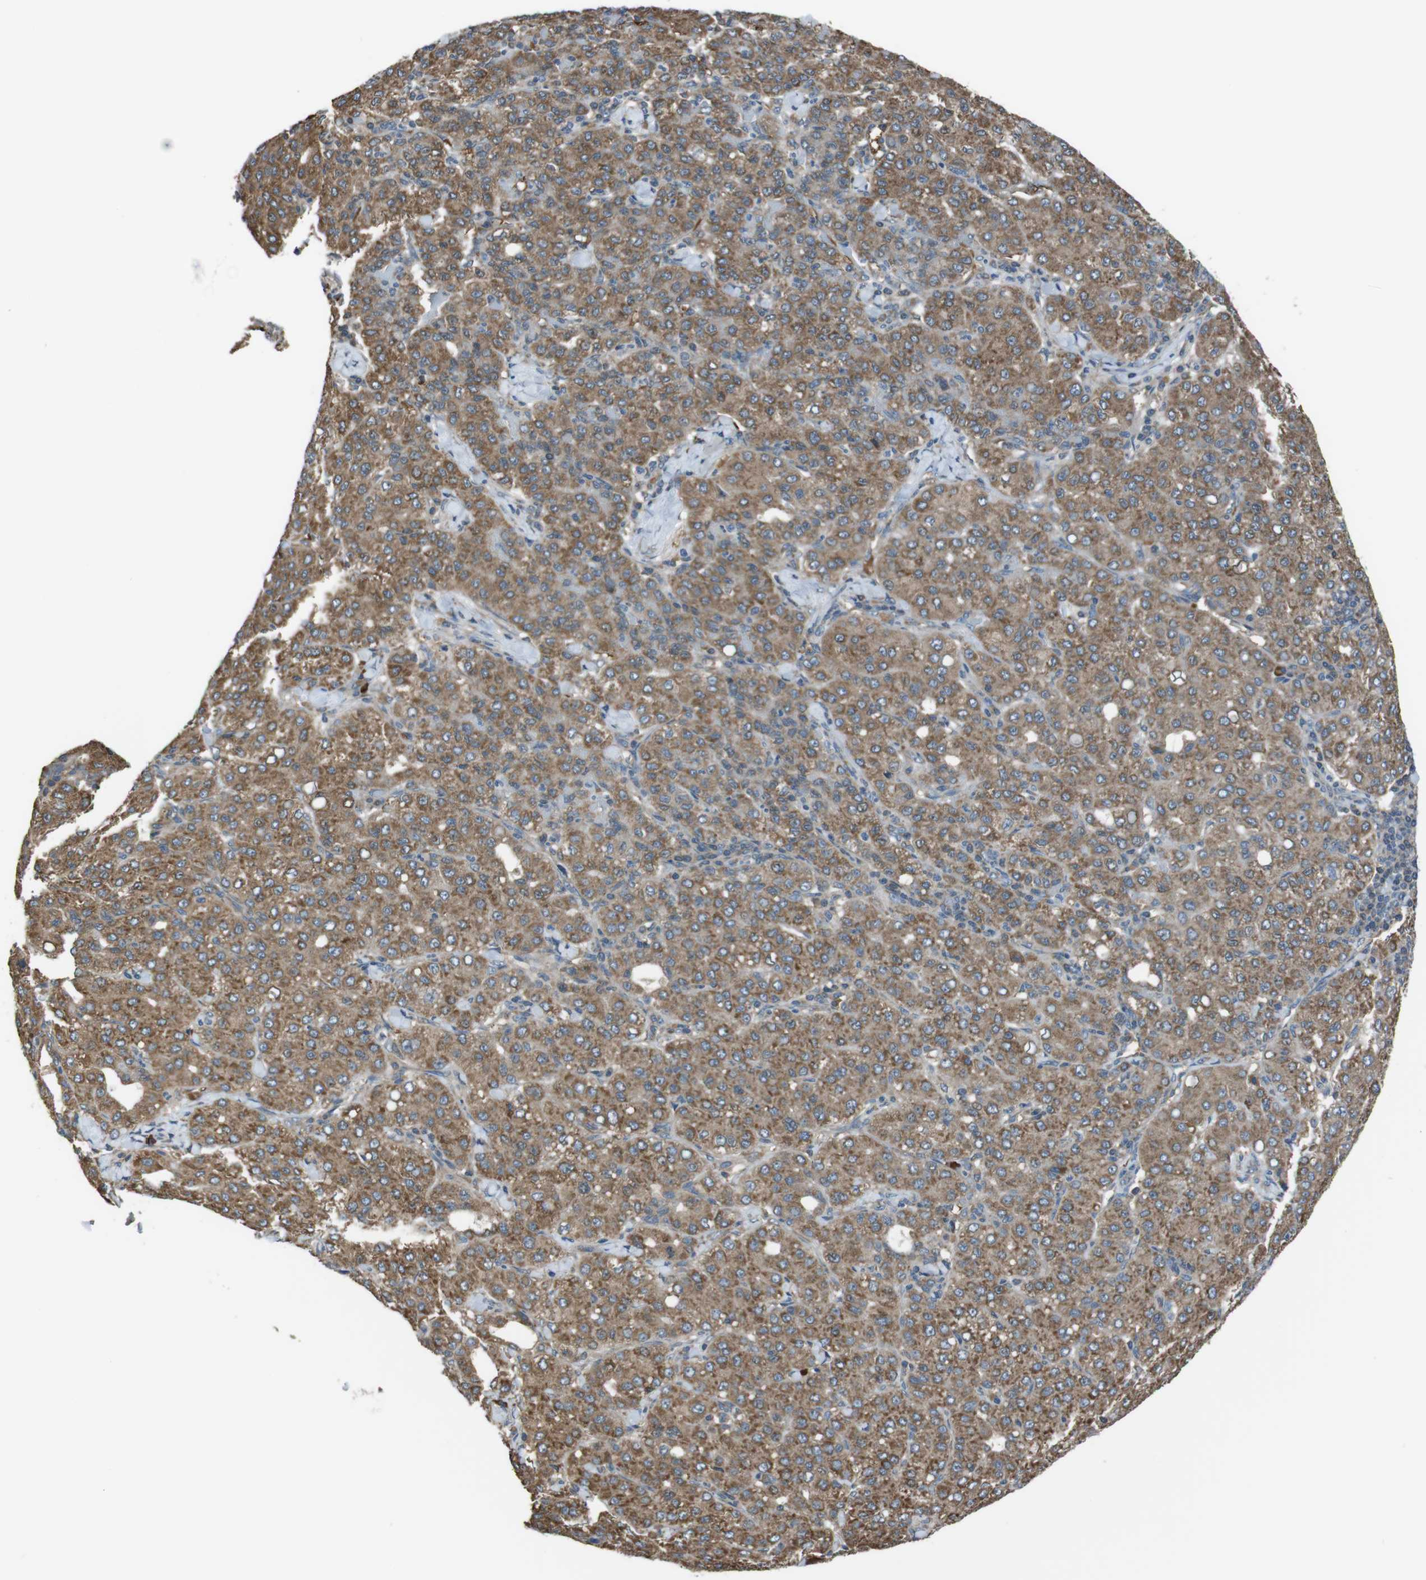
{"staining": {"intensity": "moderate", "quantity": ">75%", "location": "cytoplasmic/membranous"}, "tissue": "liver cancer", "cell_type": "Tumor cells", "image_type": "cancer", "snomed": [{"axis": "morphology", "description": "Carcinoma, Hepatocellular, NOS"}, {"axis": "topography", "description": "Liver"}], "caption": "Brown immunohistochemical staining in liver cancer reveals moderate cytoplasmic/membranous staining in approximately >75% of tumor cells.", "gene": "SSR3", "patient": {"sex": "male", "age": 65}}